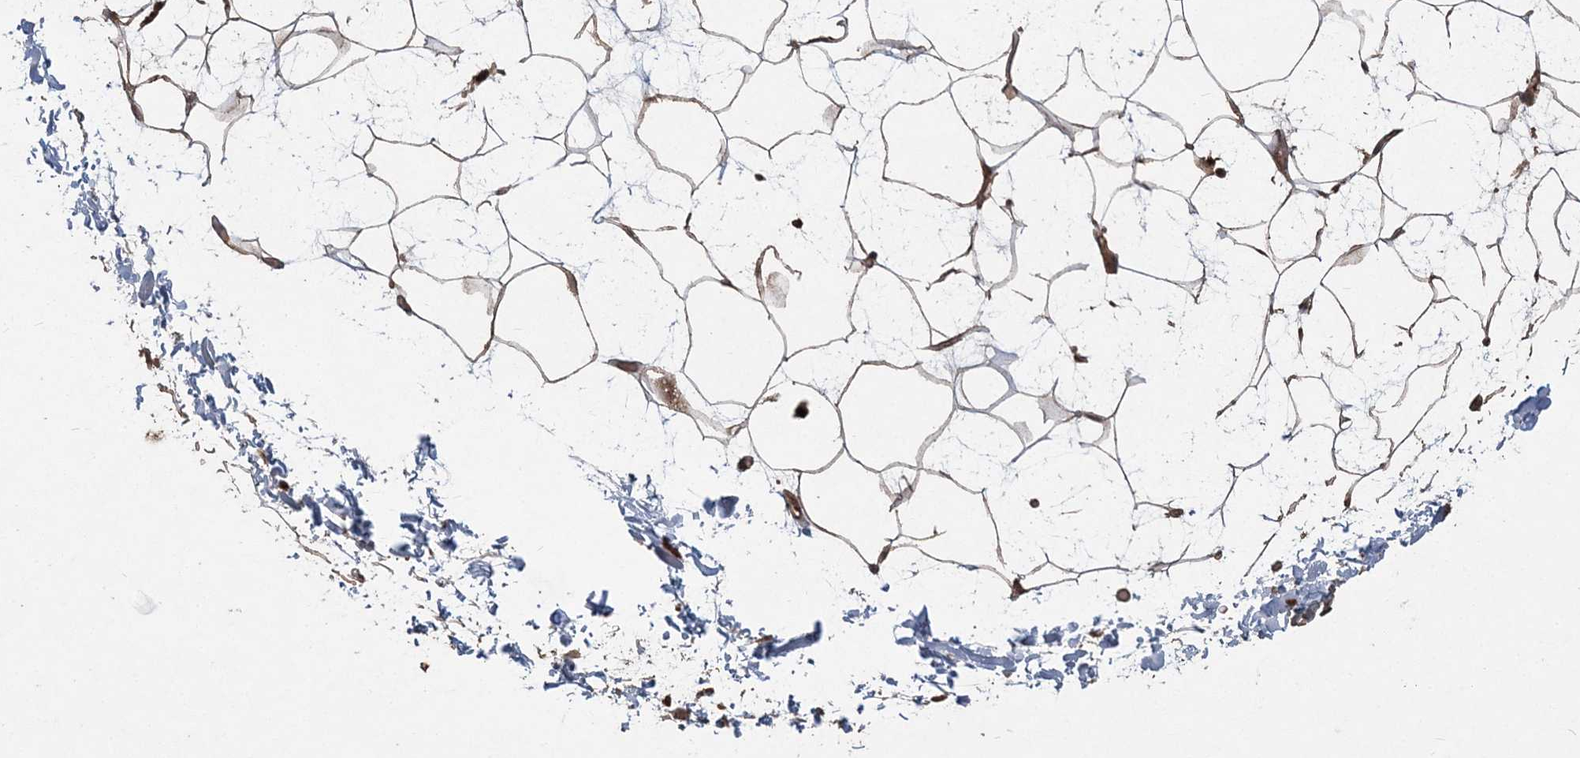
{"staining": {"intensity": "weak", "quantity": ">75%", "location": "cytoplasmic/membranous"}, "tissue": "adipose tissue", "cell_type": "Adipocytes", "image_type": "normal", "snomed": [{"axis": "morphology", "description": "Normal tissue, NOS"}, {"axis": "topography", "description": "Soft tissue"}], "caption": "Immunohistochemistry micrograph of benign adipose tissue: adipose tissue stained using immunohistochemistry exhibits low levels of weak protein expression localized specifically in the cytoplasmic/membranous of adipocytes, appearing as a cytoplasmic/membranous brown color.", "gene": "SLU7", "patient": {"sex": "male", "age": 72}}